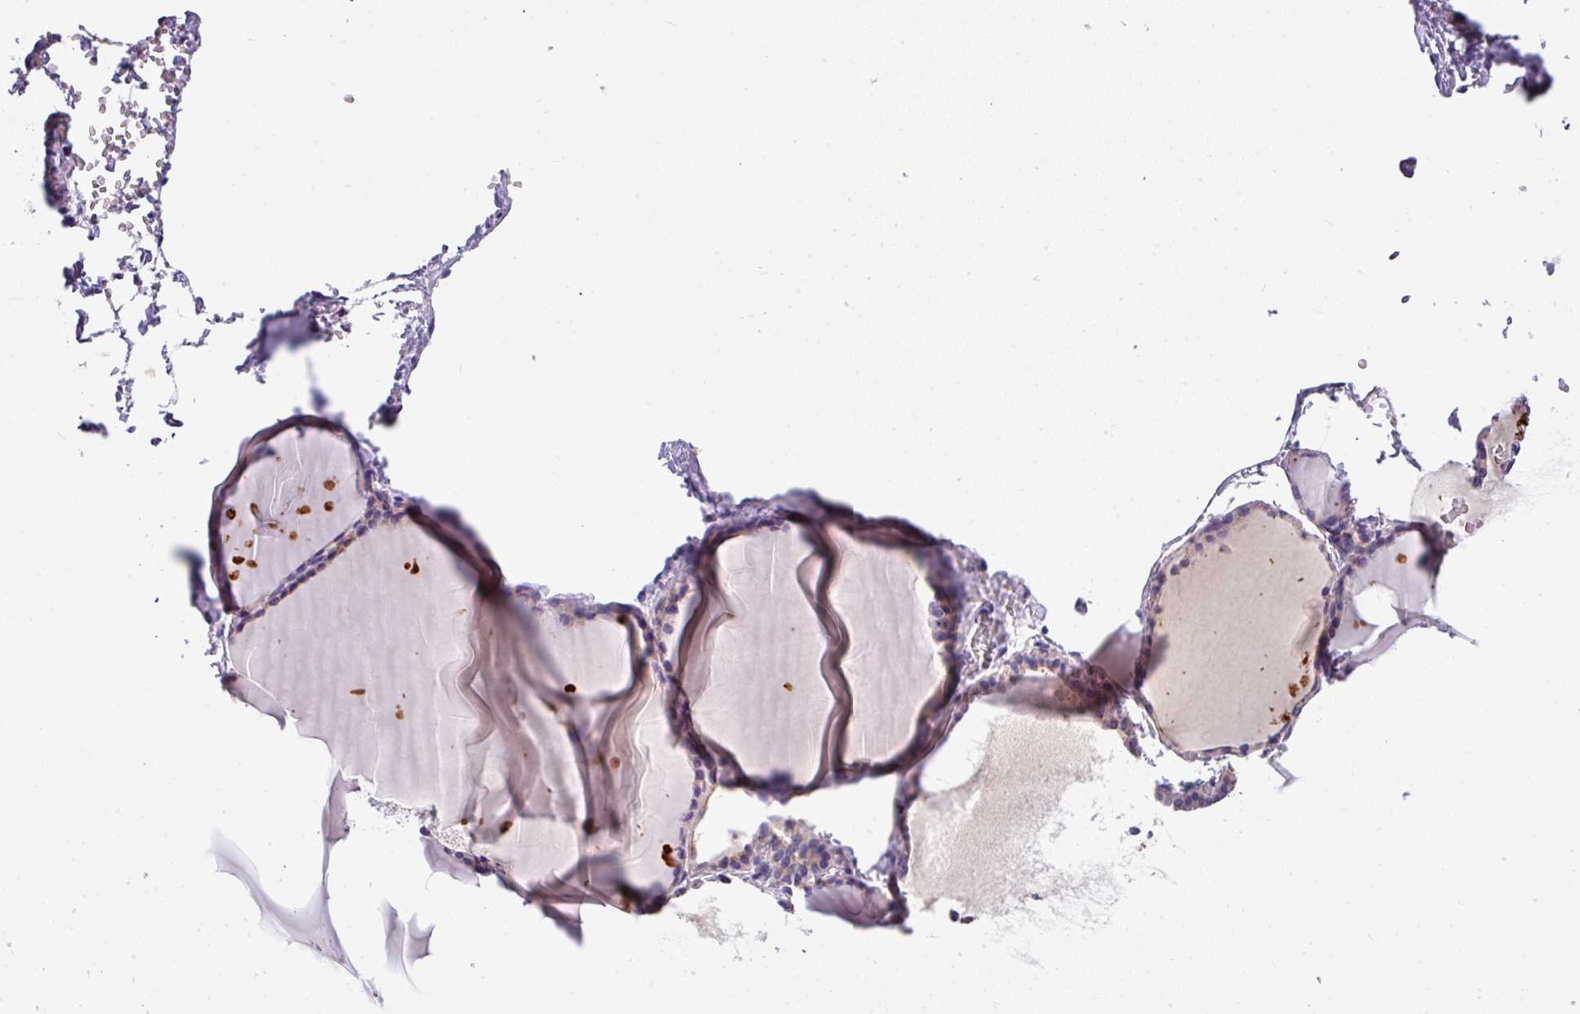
{"staining": {"intensity": "moderate", "quantity": "<25%", "location": "cytoplasmic/membranous"}, "tissue": "thyroid gland", "cell_type": "Glandular cells", "image_type": "normal", "snomed": [{"axis": "morphology", "description": "Normal tissue, NOS"}, {"axis": "topography", "description": "Thyroid gland"}], "caption": "Thyroid gland was stained to show a protein in brown. There is low levels of moderate cytoplasmic/membranous expression in about <25% of glandular cells.", "gene": "ANXA2R", "patient": {"sex": "female", "age": 49}}